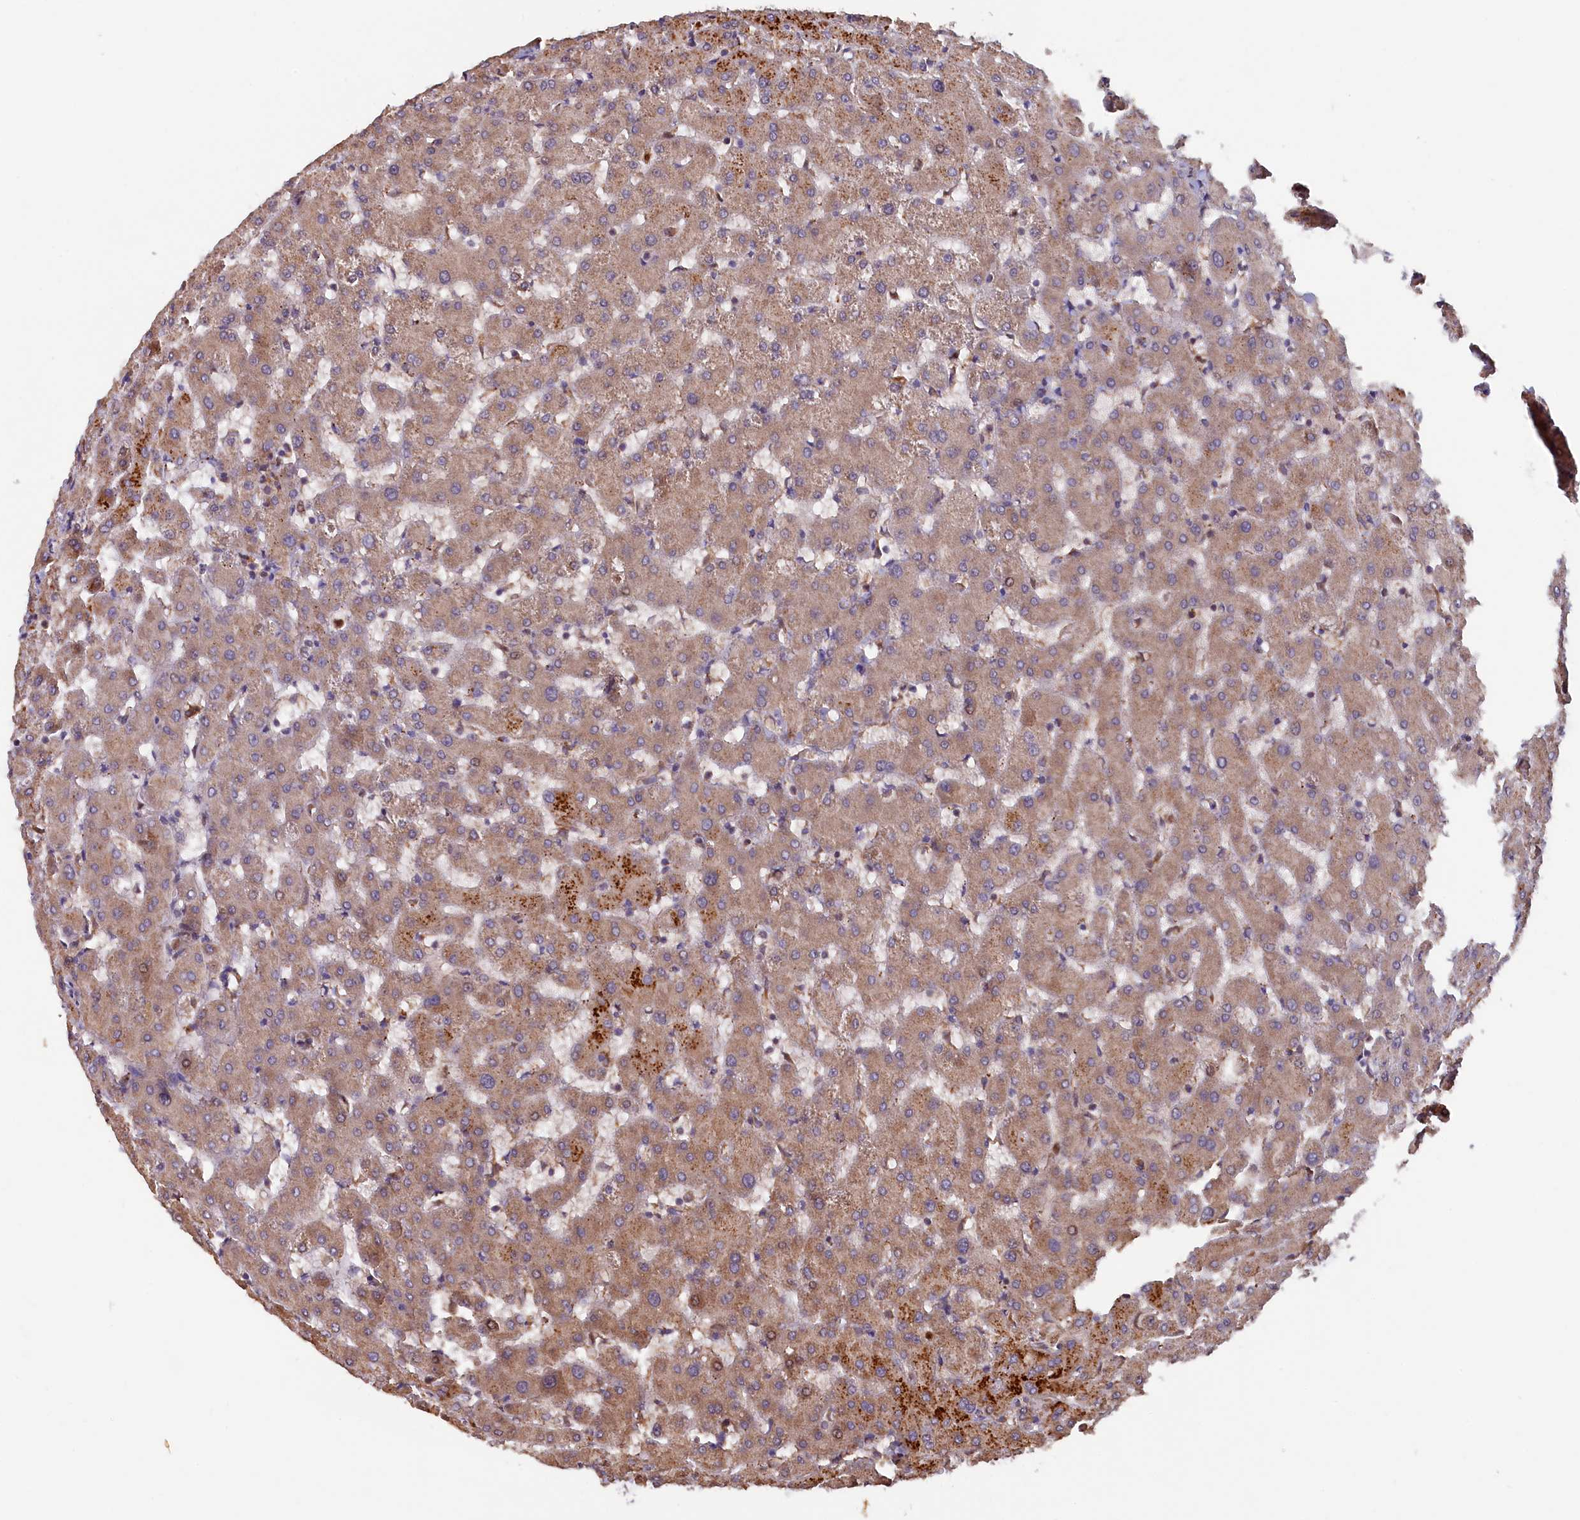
{"staining": {"intensity": "weak", "quantity": "25%-75%", "location": "cytoplasmic/membranous"}, "tissue": "liver", "cell_type": "Cholangiocytes", "image_type": "normal", "snomed": [{"axis": "morphology", "description": "Normal tissue, NOS"}, {"axis": "topography", "description": "Liver"}], "caption": "A photomicrograph of liver stained for a protein shows weak cytoplasmic/membranous brown staining in cholangiocytes.", "gene": "GREB1L", "patient": {"sex": "female", "age": 63}}